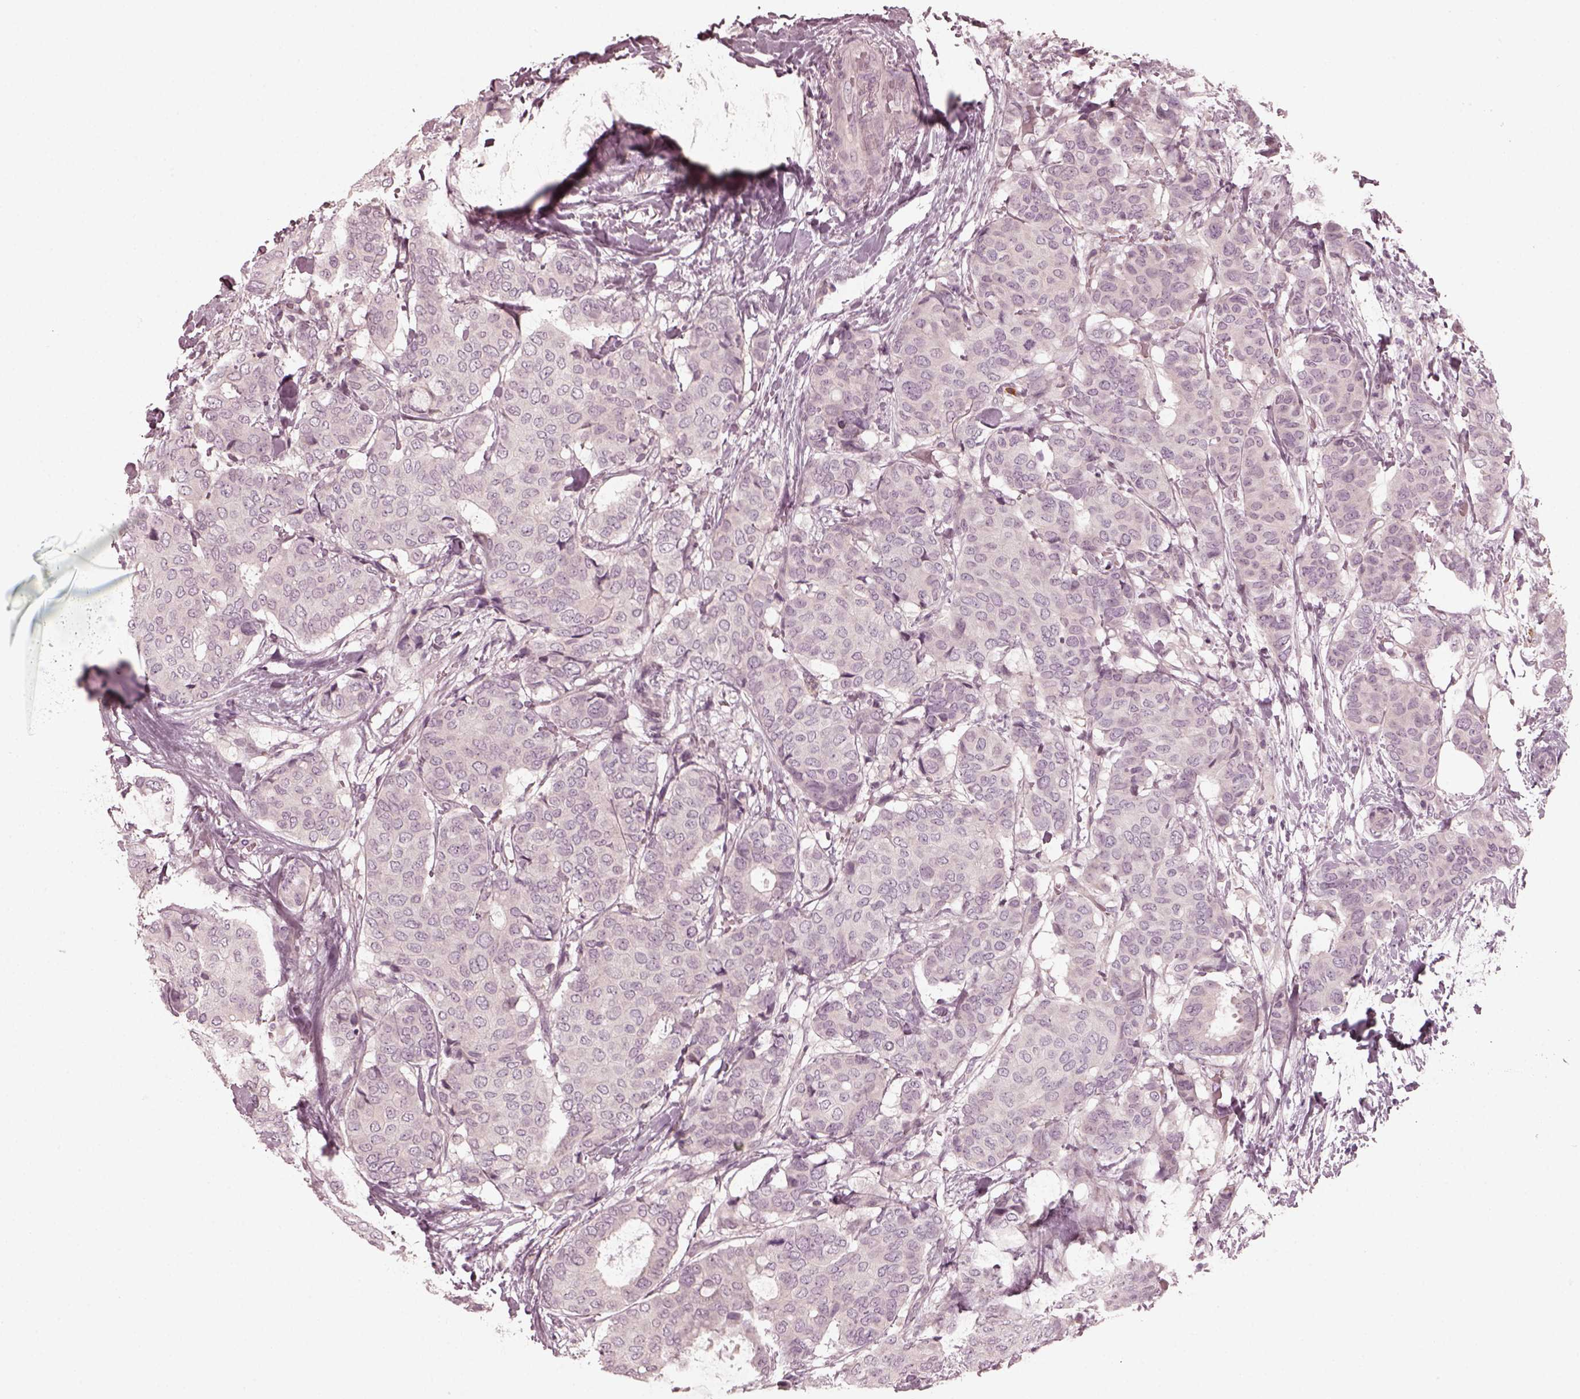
{"staining": {"intensity": "negative", "quantity": "none", "location": "none"}, "tissue": "breast cancer", "cell_type": "Tumor cells", "image_type": "cancer", "snomed": [{"axis": "morphology", "description": "Duct carcinoma"}, {"axis": "topography", "description": "Breast"}], "caption": "Tumor cells are negative for brown protein staining in infiltrating ductal carcinoma (breast).", "gene": "CHIT1", "patient": {"sex": "female", "age": 75}}